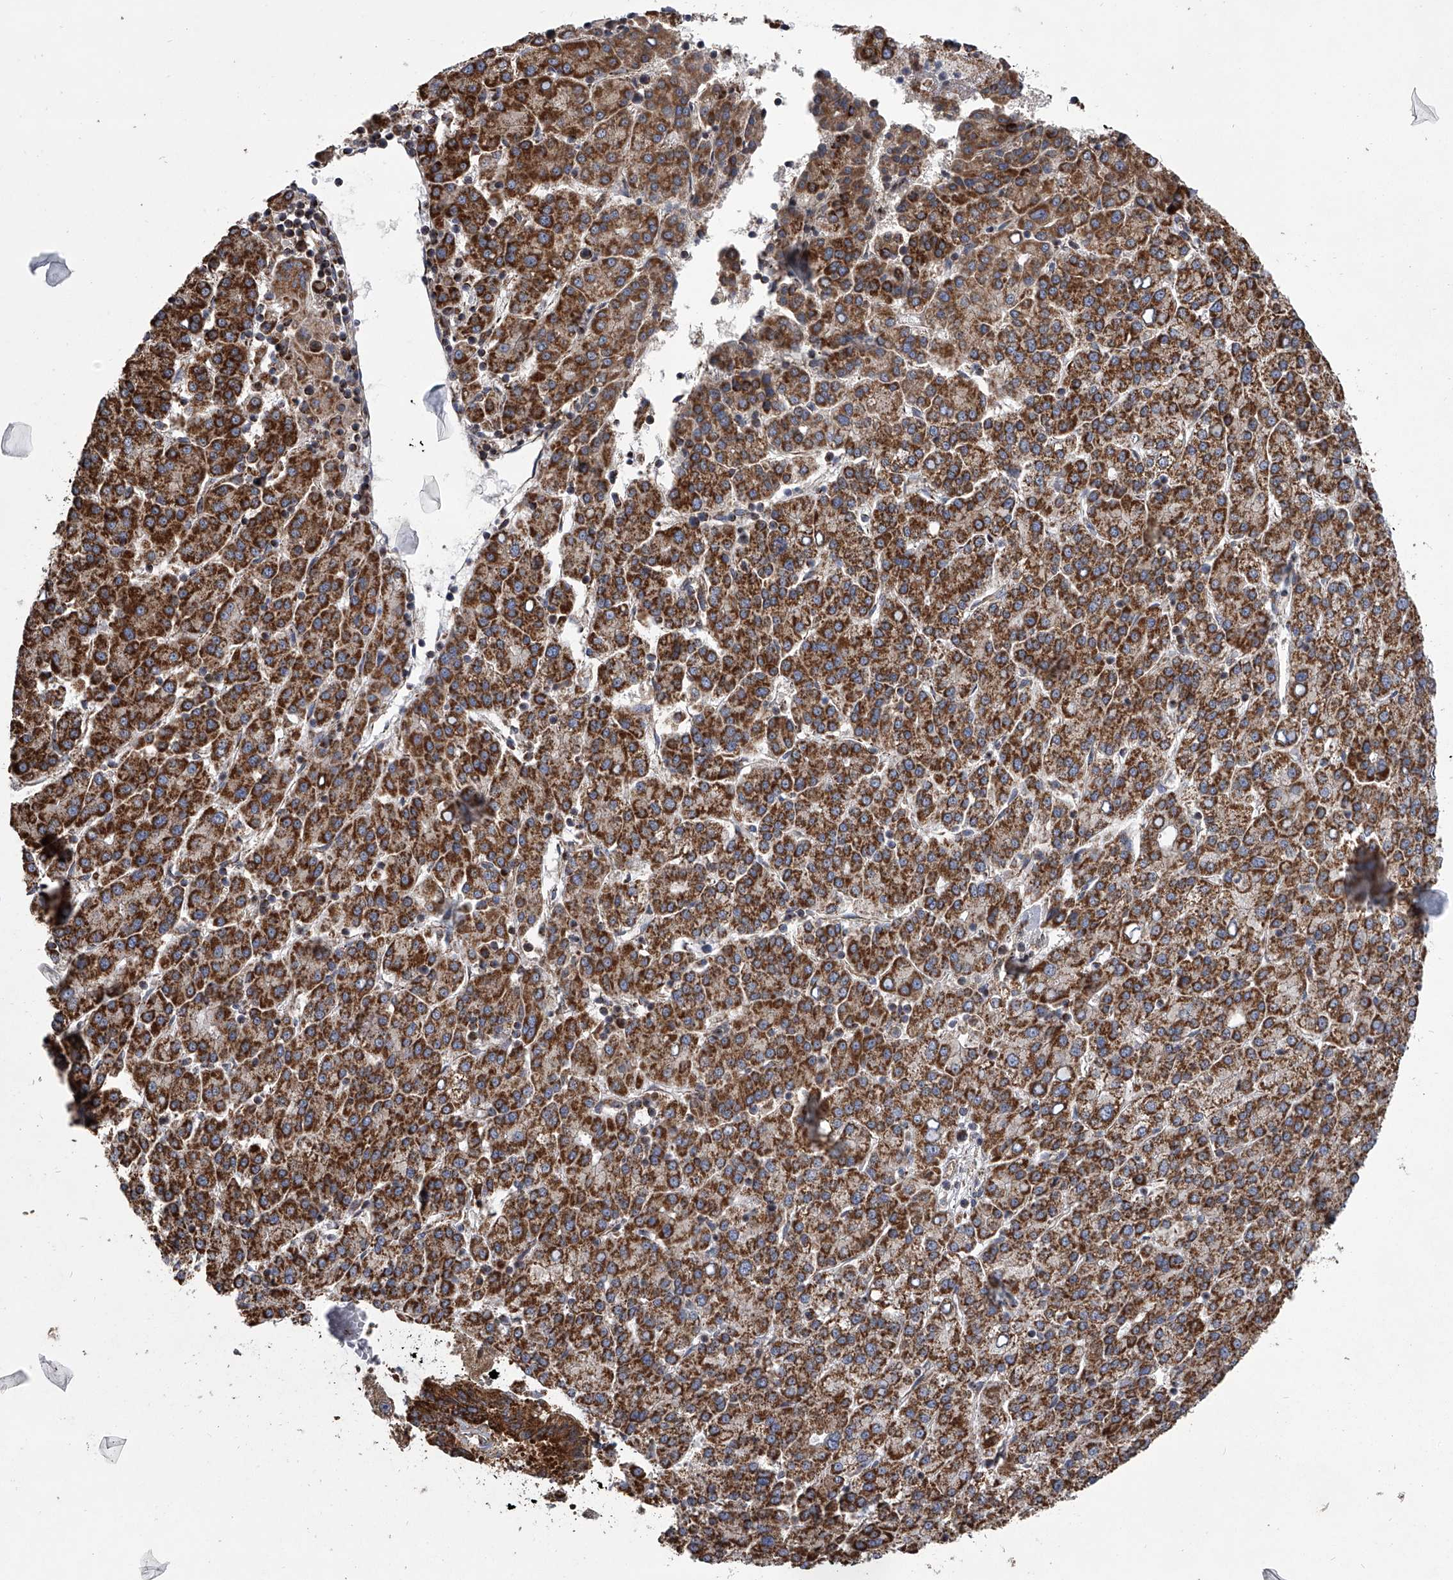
{"staining": {"intensity": "strong", "quantity": ">75%", "location": "cytoplasmic/membranous"}, "tissue": "liver cancer", "cell_type": "Tumor cells", "image_type": "cancer", "snomed": [{"axis": "morphology", "description": "Carcinoma, Hepatocellular, NOS"}, {"axis": "topography", "description": "Liver"}], "caption": "An image of human hepatocellular carcinoma (liver) stained for a protein demonstrates strong cytoplasmic/membranous brown staining in tumor cells.", "gene": "ZC3H15", "patient": {"sex": "female", "age": 58}}